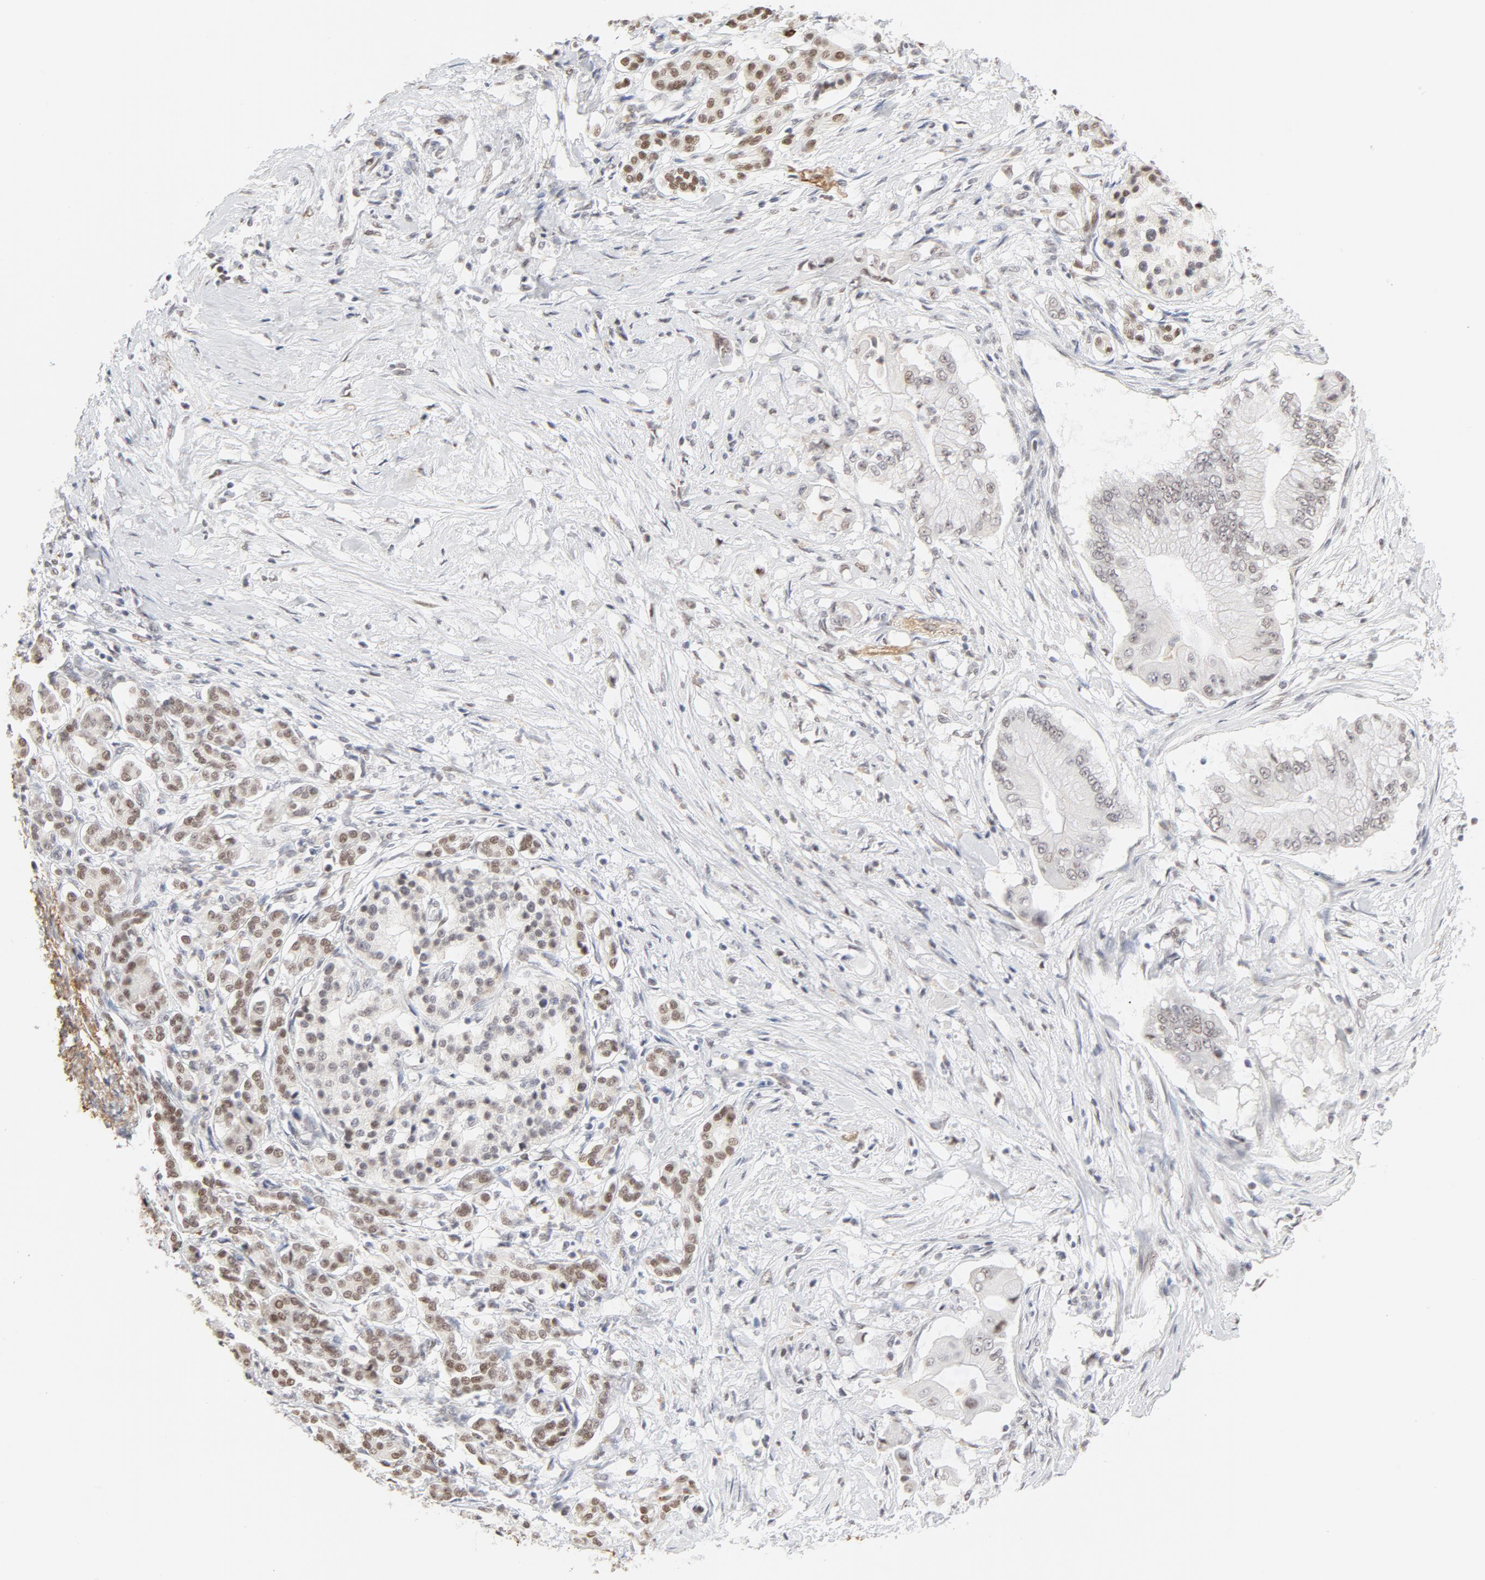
{"staining": {"intensity": "weak", "quantity": "<25%", "location": "nuclear"}, "tissue": "pancreatic cancer", "cell_type": "Tumor cells", "image_type": "cancer", "snomed": [{"axis": "morphology", "description": "Adenocarcinoma, NOS"}, {"axis": "topography", "description": "Pancreas"}], "caption": "A micrograph of human adenocarcinoma (pancreatic) is negative for staining in tumor cells.", "gene": "PBX1", "patient": {"sex": "male", "age": 62}}